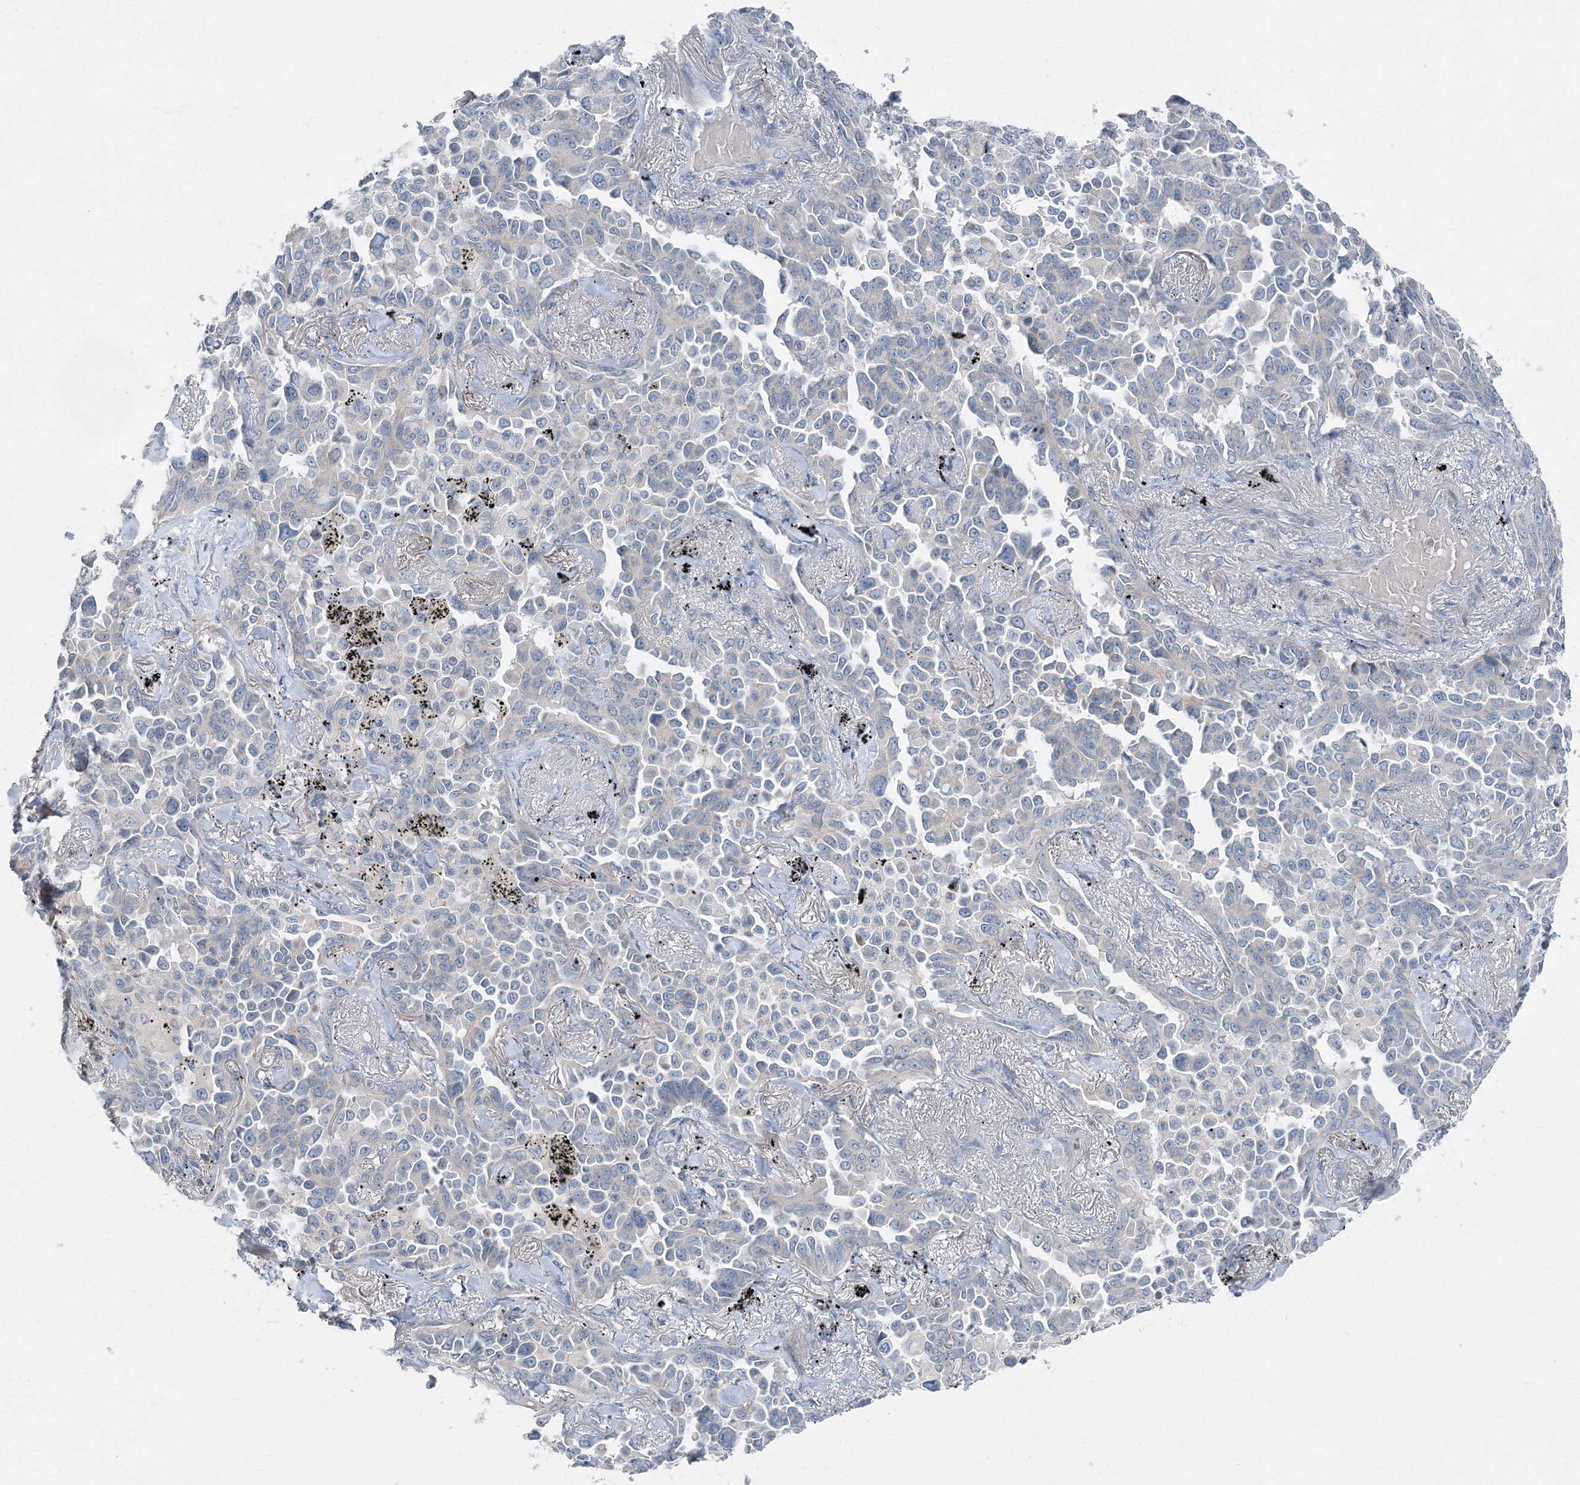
{"staining": {"intensity": "negative", "quantity": "none", "location": "none"}, "tissue": "lung cancer", "cell_type": "Tumor cells", "image_type": "cancer", "snomed": [{"axis": "morphology", "description": "Adenocarcinoma, NOS"}, {"axis": "topography", "description": "Lung"}], "caption": "High power microscopy photomicrograph of an IHC micrograph of lung adenocarcinoma, revealing no significant positivity in tumor cells.", "gene": "AASDH", "patient": {"sex": "female", "age": 67}}